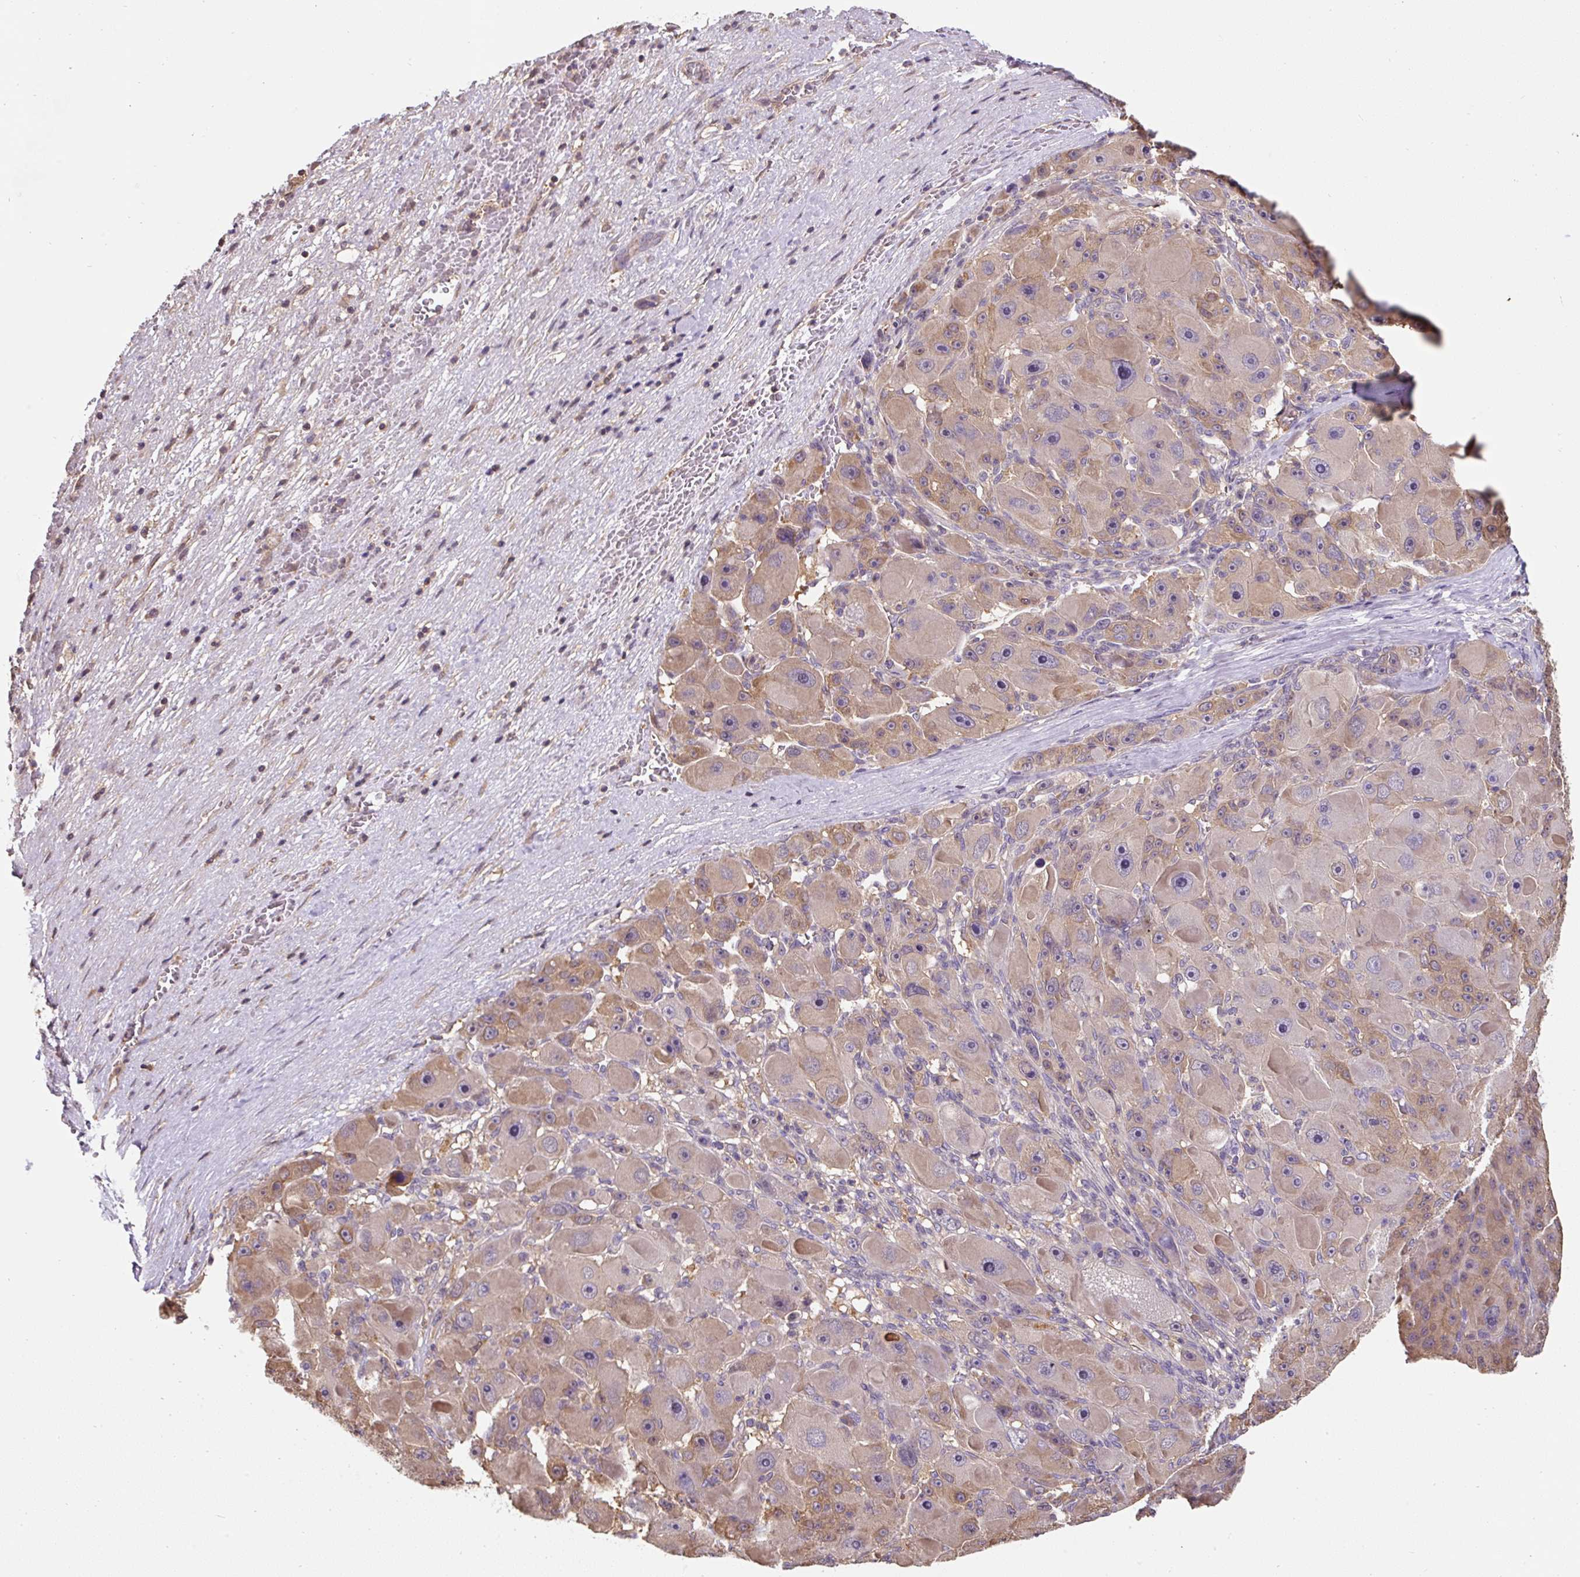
{"staining": {"intensity": "moderate", "quantity": "25%-75%", "location": "cytoplasmic/membranous"}, "tissue": "liver cancer", "cell_type": "Tumor cells", "image_type": "cancer", "snomed": [{"axis": "morphology", "description": "Carcinoma, Hepatocellular, NOS"}, {"axis": "topography", "description": "Liver"}], "caption": "Protein expression analysis of human hepatocellular carcinoma (liver) reveals moderate cytoplasmic/membranous expression in about 25%-75% of tumor cells.", "gene": "ST13", "patient": {"sex": "male", "age": 76}}